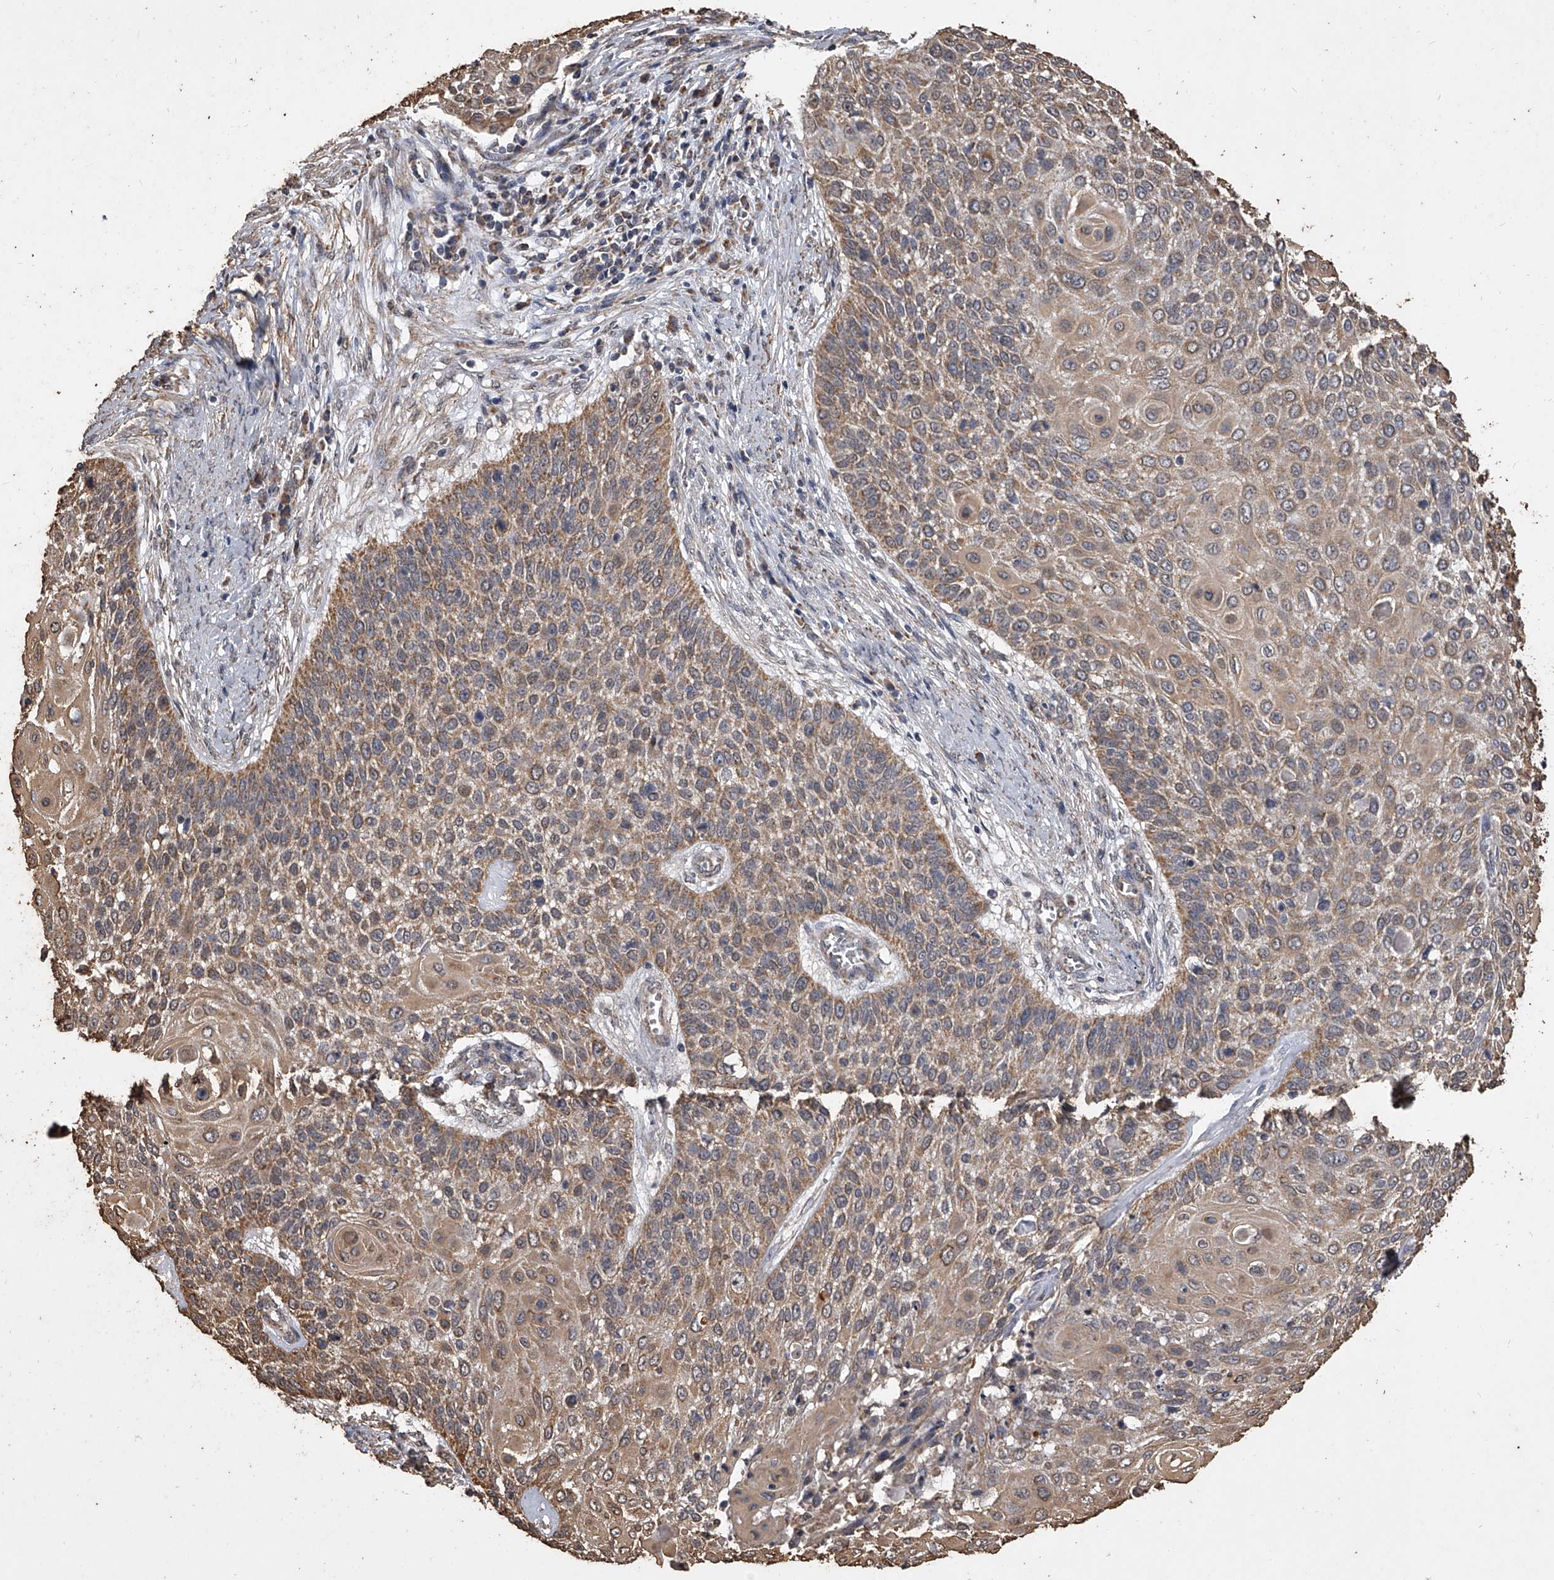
{"staining": {"intensity": "moderate", "quantity": ">75%", "location": "cytoplasmic/membranous"}, "tissue": "cervical cancer", "cell_type": "Tumor cells", "image_type": "cancer", "snomed": [{"axis": "morphology", "description": "Squamous cell carcinoma, NOS"}, {"axis": "topography", "description": "Cervix"}], "caption": "Immunohistochemical staining of squamous cell carcinoma (cervical) displays medium levels of moderate cytoplasmic/membranous expression in approximately >75% of tumor cells.", "gene": "MRPL28", "patient": {"sex": "female", "age": 39}}